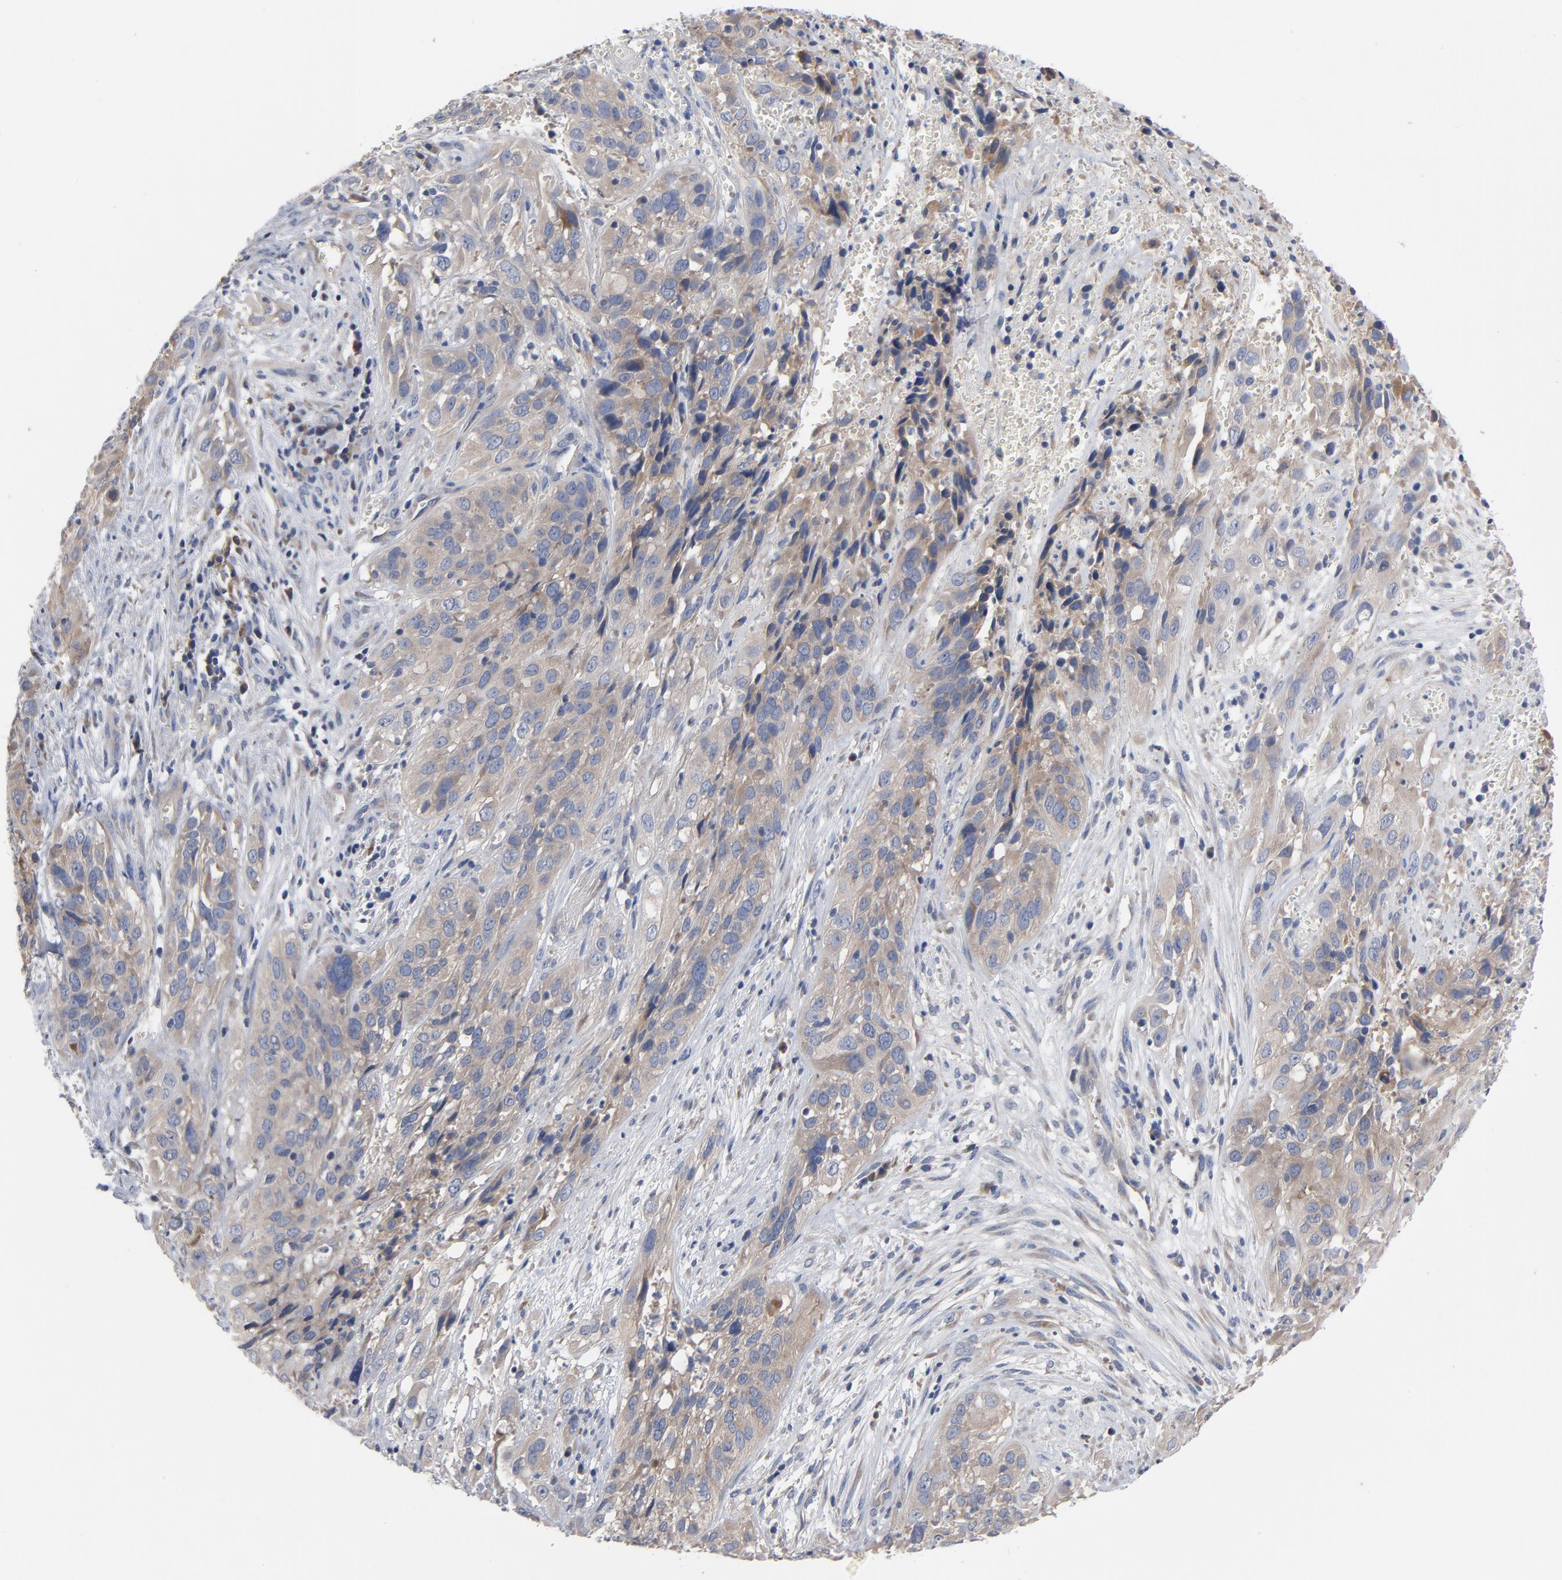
{"staining": {"intensity": "moderate", "quantity": ">75%", "location": "cytoplasmic/membranous"}, "tissue": "cervical cancer", "cell_type": "Tumor cells", "image_type": "cancer", "snomed": [{"axis": "morphology", "description": "Squamous cell carcinoma, NOS"}, {"axis": "topography", "description": "Cervix"}], "caption": "Human squamous cell carcinoma (cervical) stained for a protein (brown) shows moderate cytoplasmic/membranous positive staining in about >75% of tumor cells.", "gene": "CCDC134", "patient": {"sex": "female", "age": 32}}